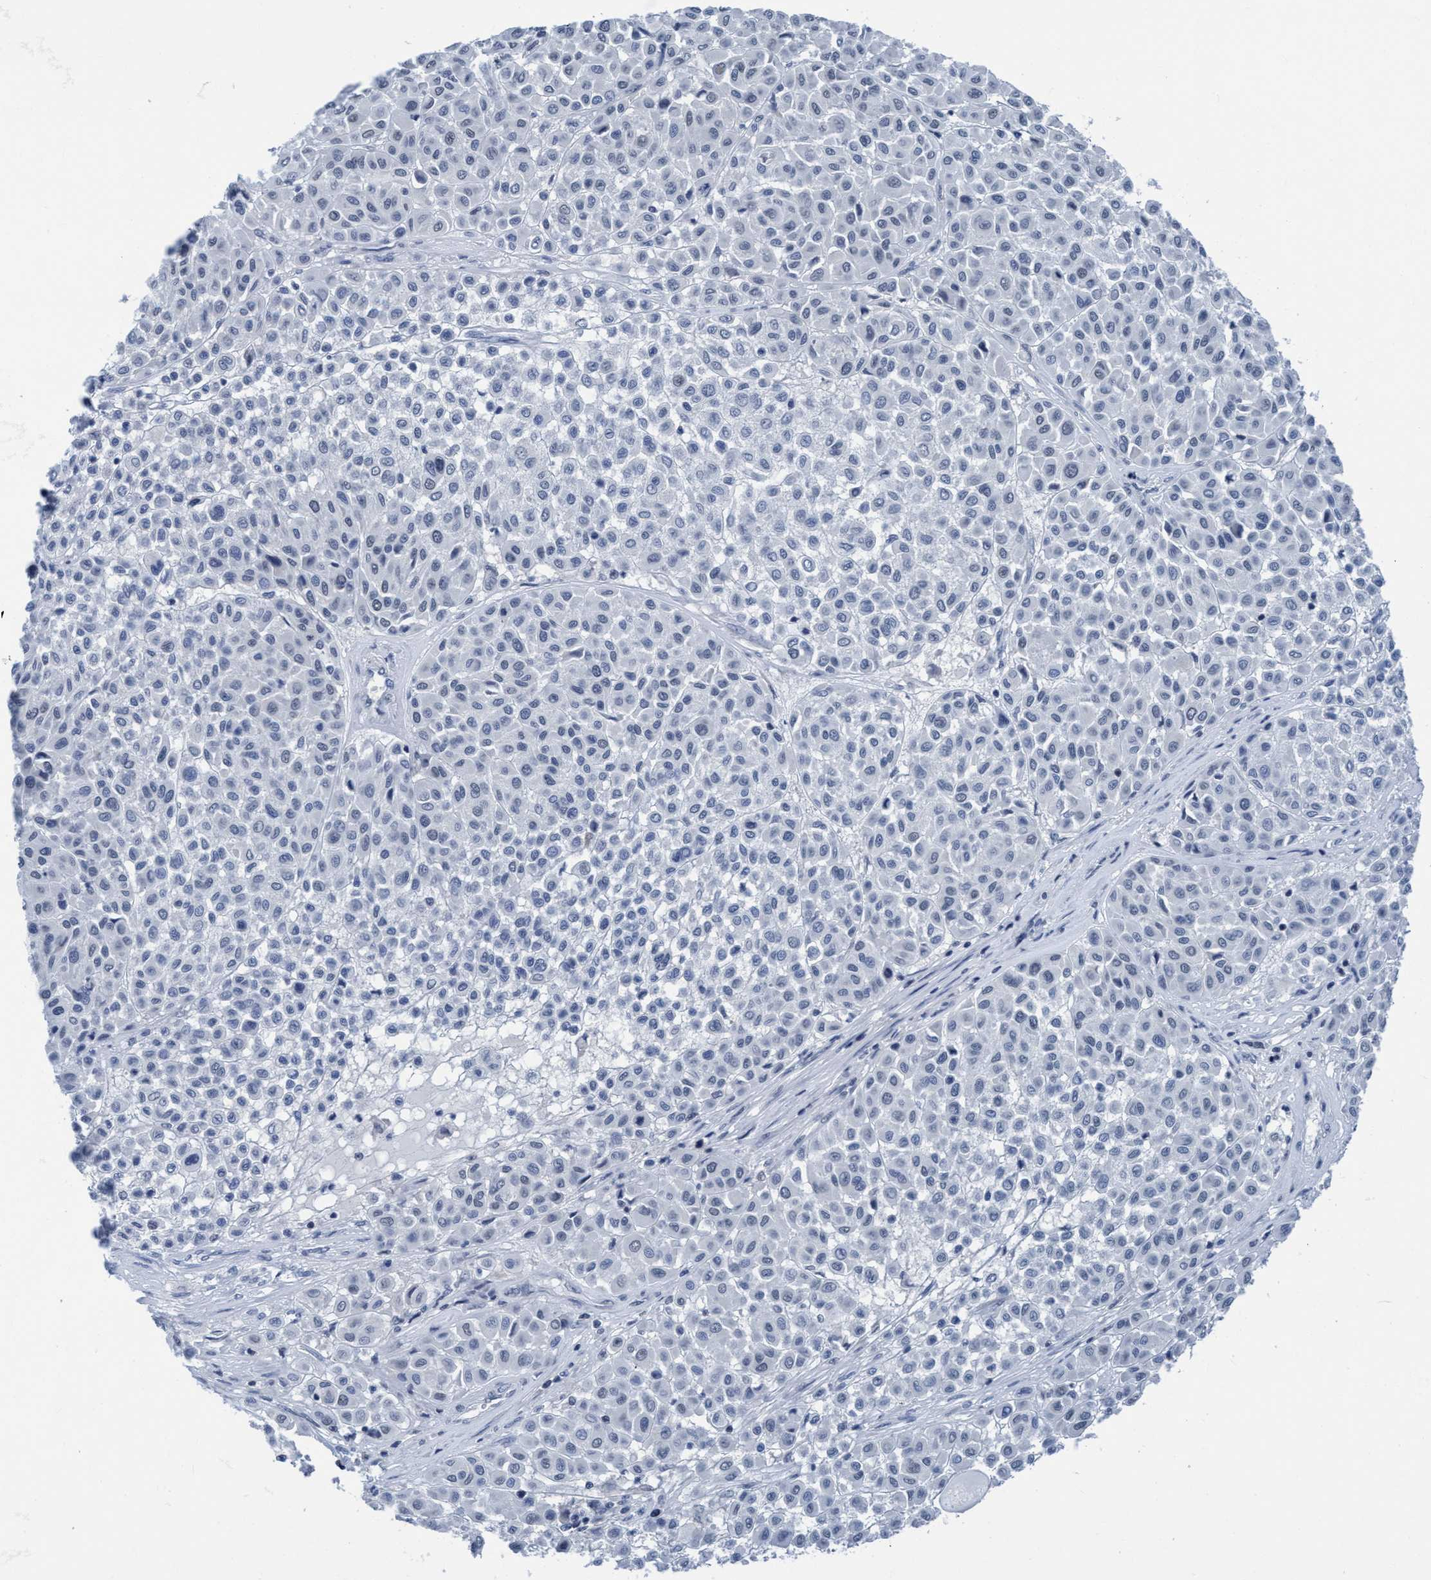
{"staining": {"intensity": "negative", "quantity": "none", "location": "none"}, "tissue": "melanoma", "cell_type": "Tumor cells", "image_type": "cancer", "snomed": [{"axis": "morphology", "description": "Malignant melanoma, Metastatic site"}, {"axis": "topography", "description": "Soft tissue"}], "caption": "Melanoma stained for a protein using immunohistochemistry (IHC) reveals no positivity tumor cells.", "gene": "DNAI1", "patient": {"sex": "male", "age": 41}}